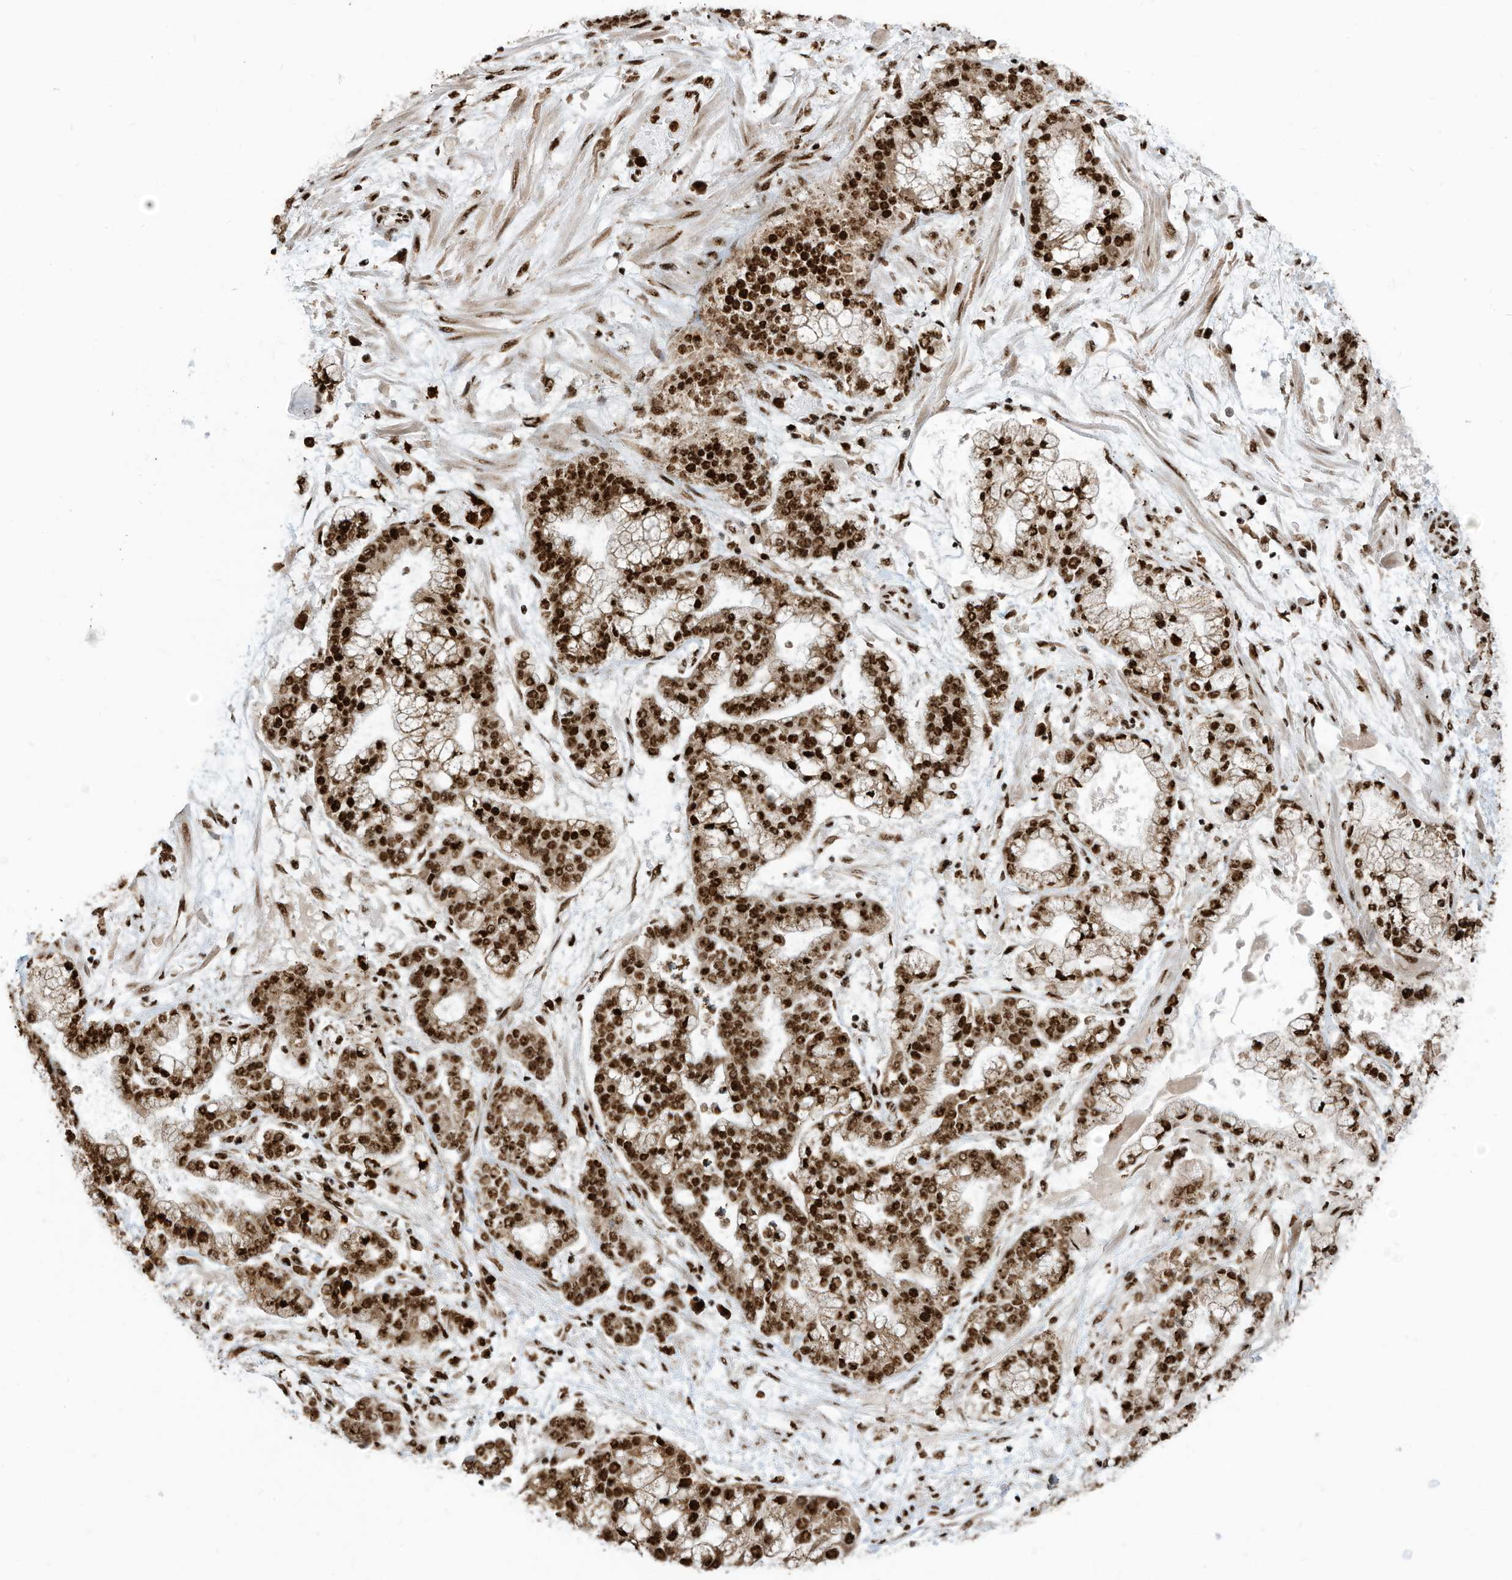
{"staining": {"intensity": "strong", "quantity": ">75%", "location": "nuclear"}, "tissue": "stomach cancer", "cell_type": "Tumor cells", "image_type": "cancer", "snomed": [{"axis": "morphology", "description": "Normal tissue, NOS"}, {"axis": "morphology", "description": "Adenocarcinoma, NOS"}, {"axis": "topography", "description": "Stomach, upper"}, {"axis": "topography", "description": "Stomach"}], "caption": "Immunohistochemical staining of human stomach adenocarcinoma exhibits high levels of strong nuclear expression in approximately >75% of tumor cells.", "gene": "LBH", "patient": {"sex": "male", "age": 76}}